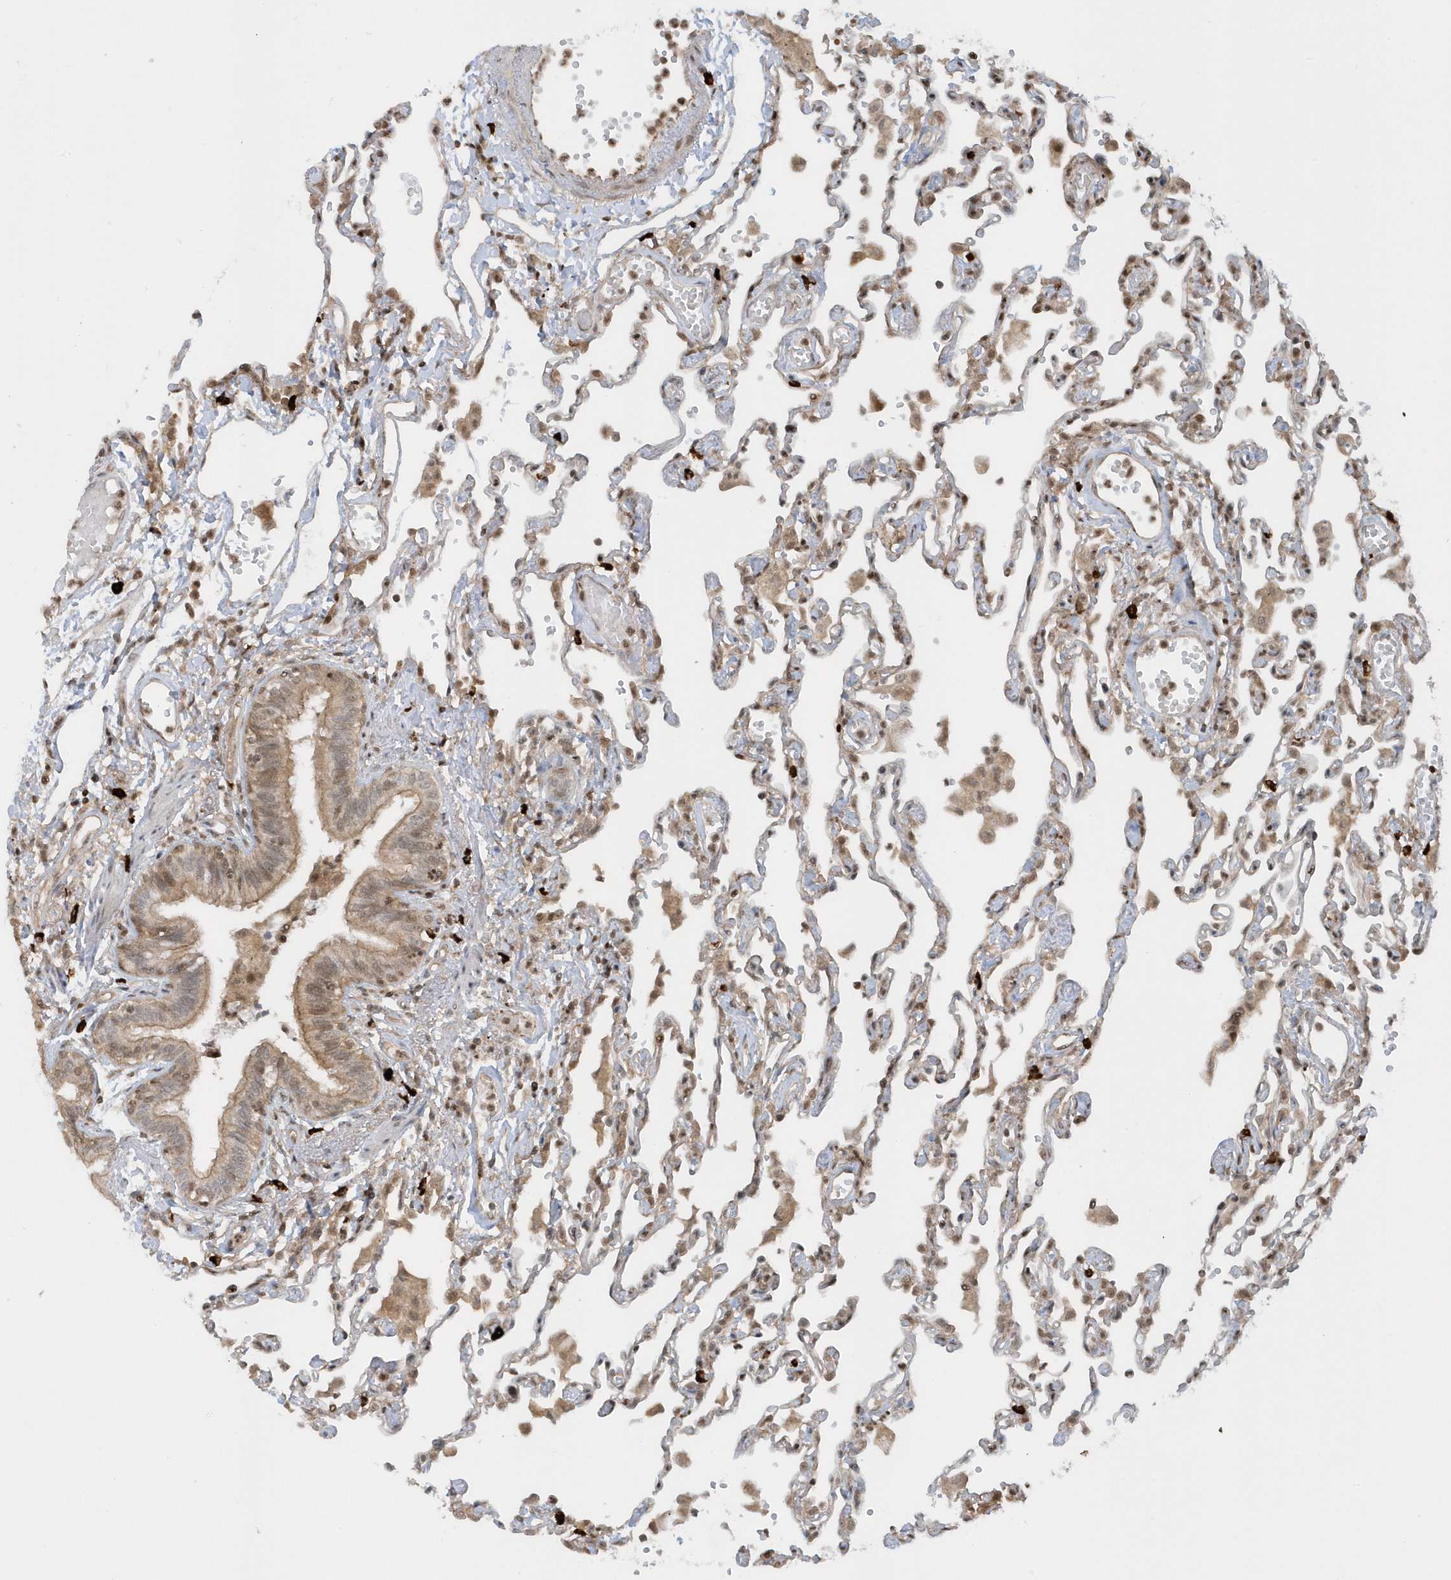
{"staining": {"intensity": "weak", "quantity": ">75%", "location": "cytoplasmic/membranous,nuclear"}, "tissue": "lung", "cell_type": "Alveolar cells", "image_type": "normal", "snomed": [{"axis": "morphology", "description": "Normal tissue, NOS"}, {"axis": "topography", "description": "Bronchus"}, {"axis": "topography", "description": "Lung"}], "caption": "Weak cytoplasmic/membranous,nuclear expression is present in about >75% of alveolar cells in unremarkable lung.", "gene": "PPP1R7", "patient": {"sex": "female", "age": 49}}